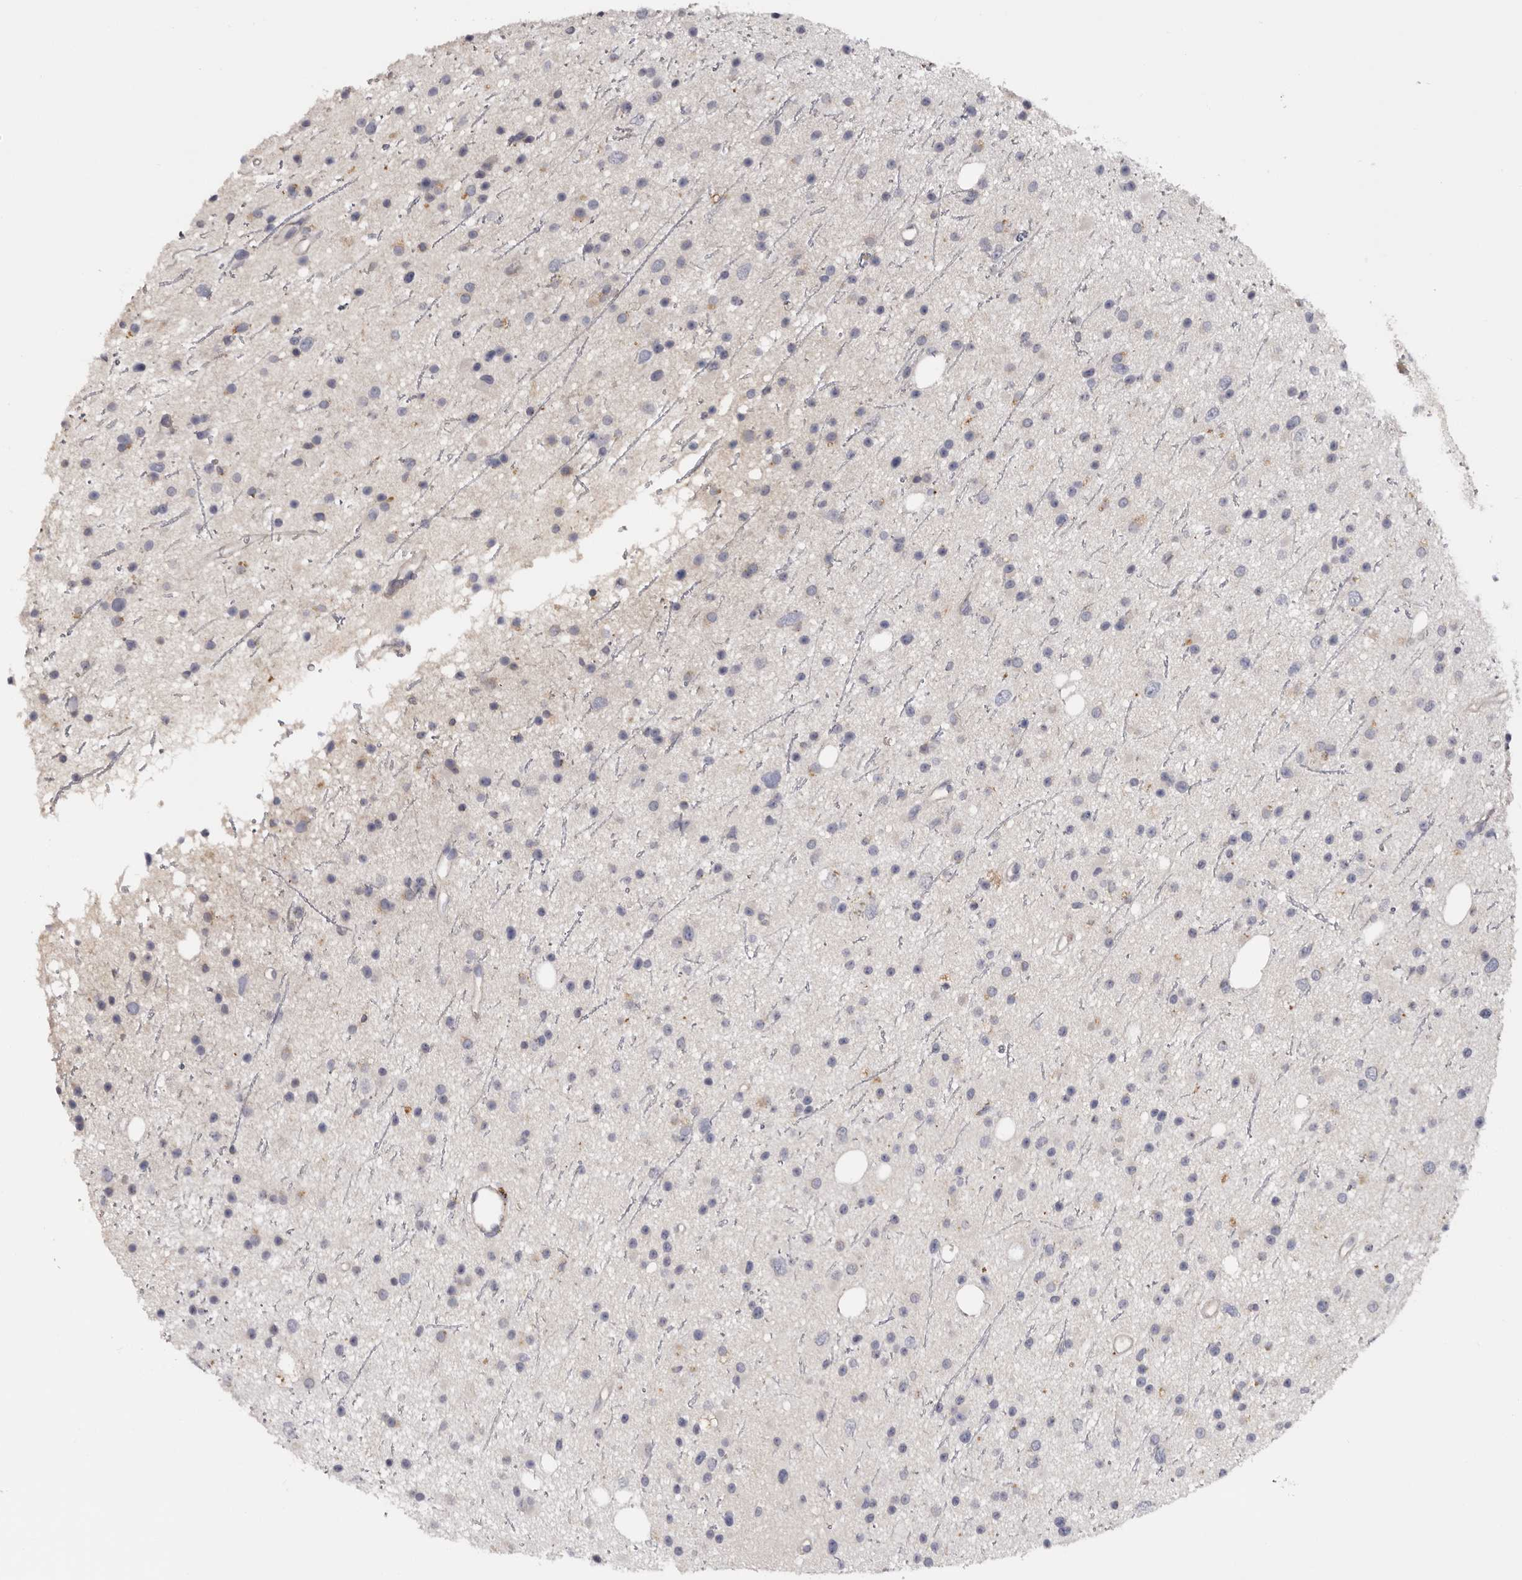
{"staining": {"intensity": "negative", "quantity": "none", "location": "none"}, "tissue": "glioma", "cell_type": "Tumor cells", "image_type": "cancer", "snomed": [{"axis": "morphology", "description": "Glioma, malignant, Low grade"}, {"axis": "topography", "description": "Cerebral cortex"}], "caption": "Glioma was stained to show a protein in brown. There is no significant expression in tumor cells.", "gene": "DAP", "patient": {"sex": "female", "age": 39}}